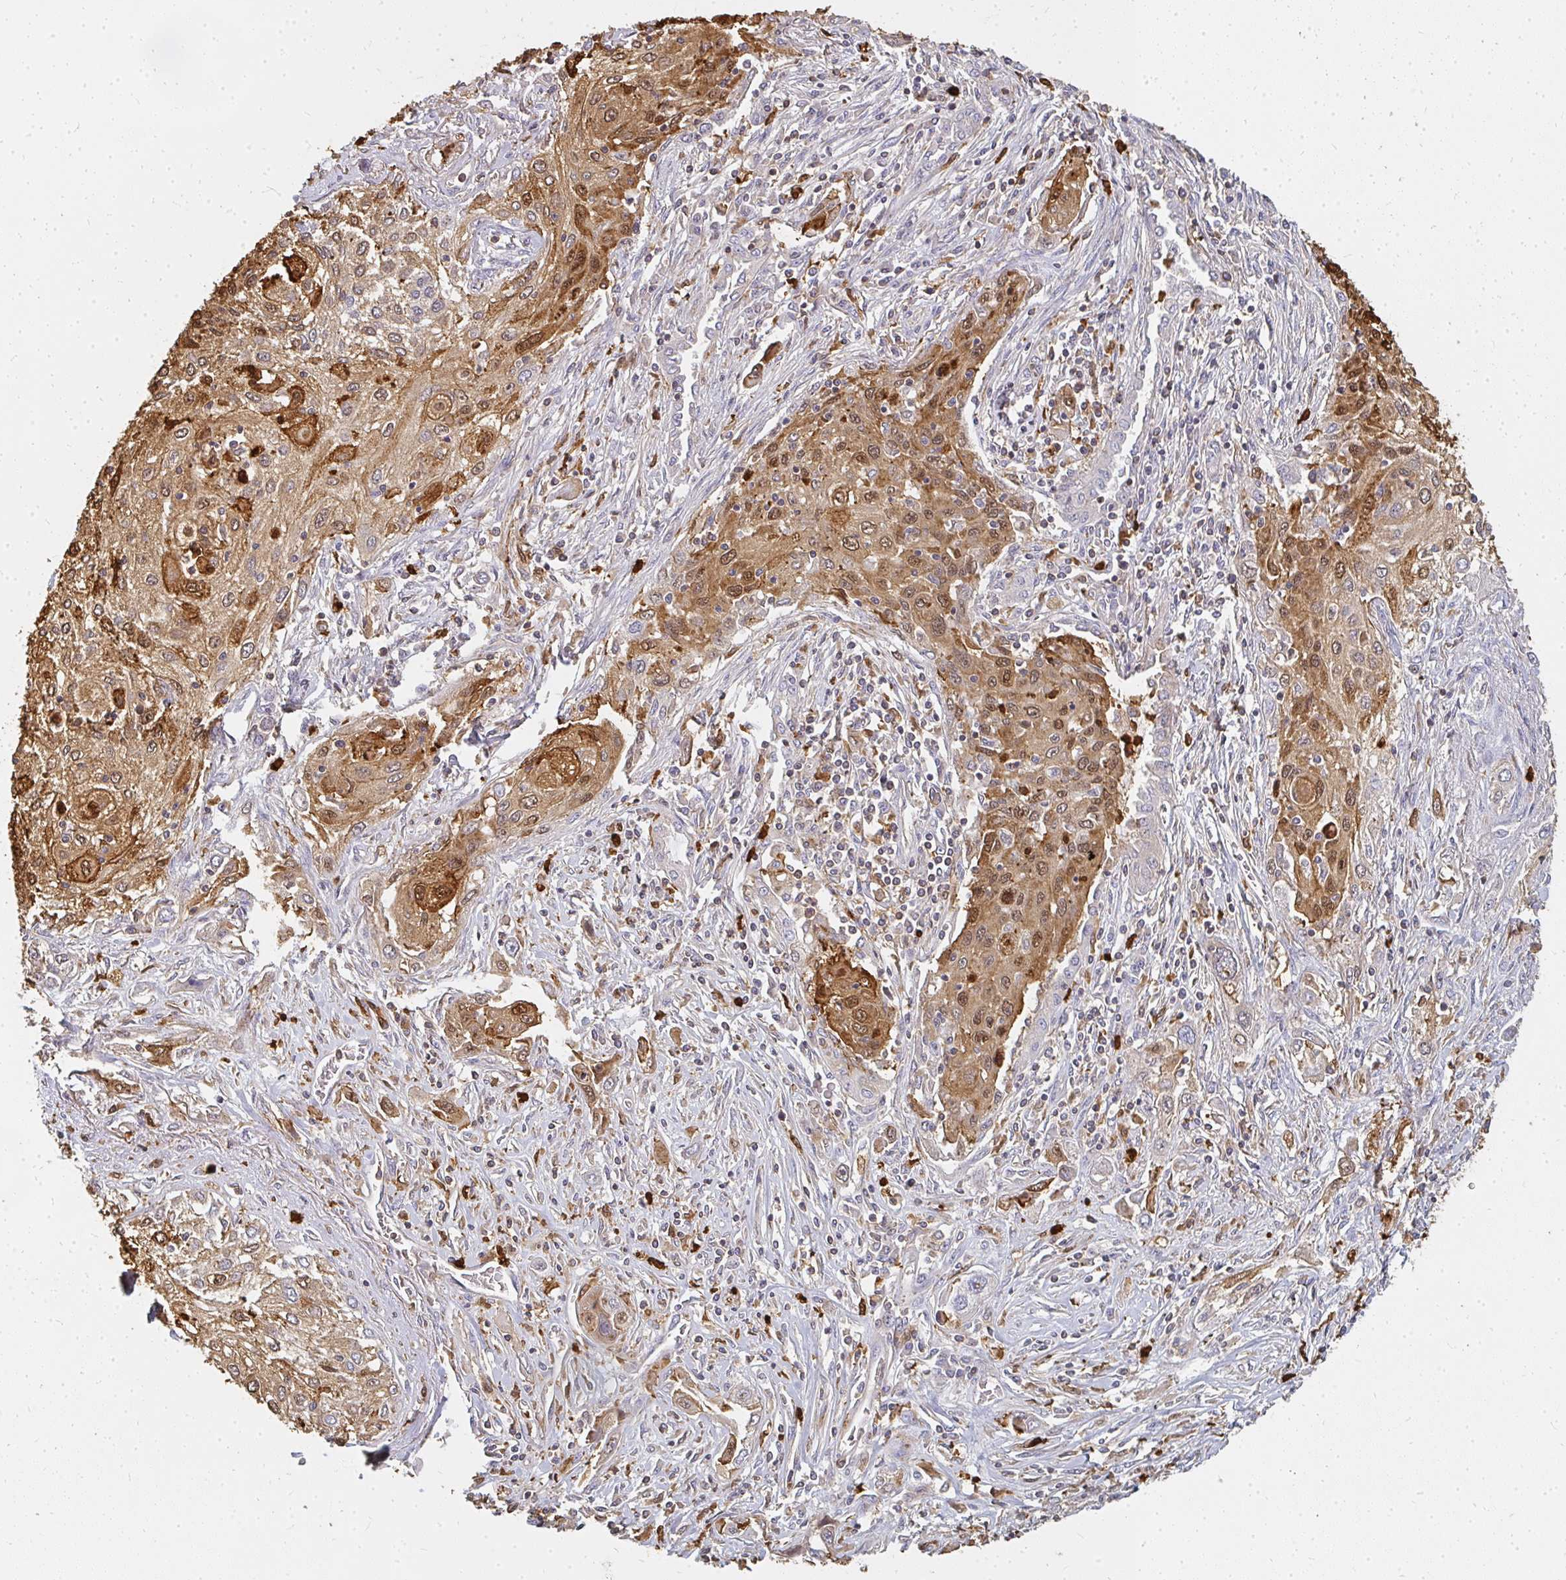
{"staining": {"intensity": "moderate", "quantity": ">75%", "location": "cytoplasmic/membranous,nuclear"}, "tissue": "lung cancer", "cell_type": "Tumor cells", "image_type": "cancer", "snomed": [{"axis": "morphology", "description": "Squamous cell carcinoma, NOS"}, {"axis": "topography", "description": "Lung"}], "caption": "A brown stain highlights moderate cytoplasmic/membranous and nuclear expression of a protein in lung squamous cell carcinoma tumor cells.", "gene": "CNTRL", "patient": {"sex": "female", "age": 69}}